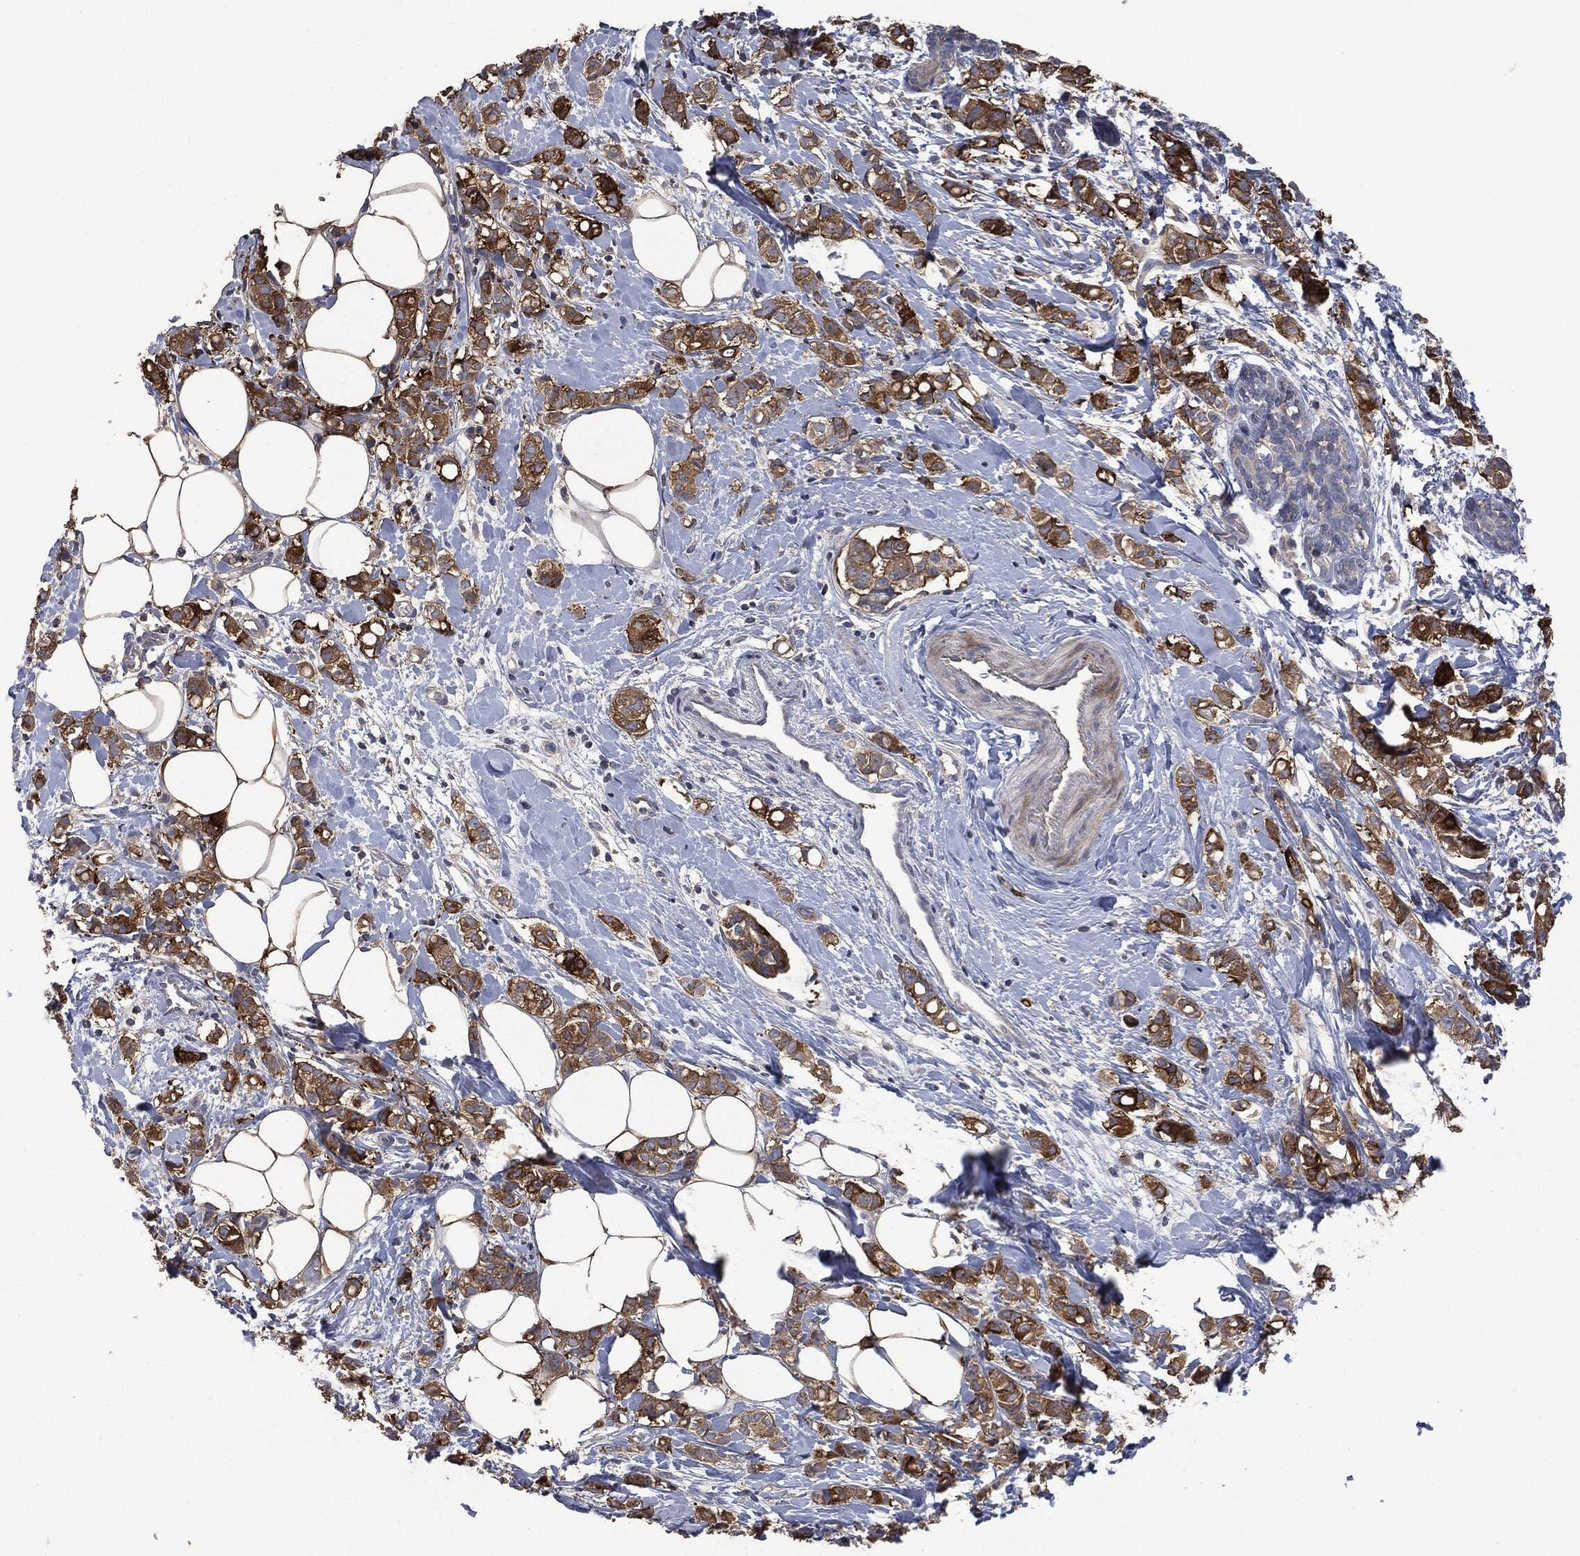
{"staining": {"intensity": "strong", "quantity": "25%-75%", "location": "cytoplasmic/membranous"}, "tissue": "breast cancer", "cell_type": "Tumor cells", "image_type": "cancer", "snomed": [{"axis": "morphology", "description": "Normal tissue, NOS"}, {"axis": "morphology", "description": "Duct carcinoma"}, {"axis": "topography", "description": "Breast"}], "caption": "This is a micrograph of immunohistochemistry staining of invasive ductal carcinoma (breast), which shows strong expression in the cytoplasmic/membranous of tumor cells.", "gene": "MSLN", "patient": {"sex": "female", "age": 44}}